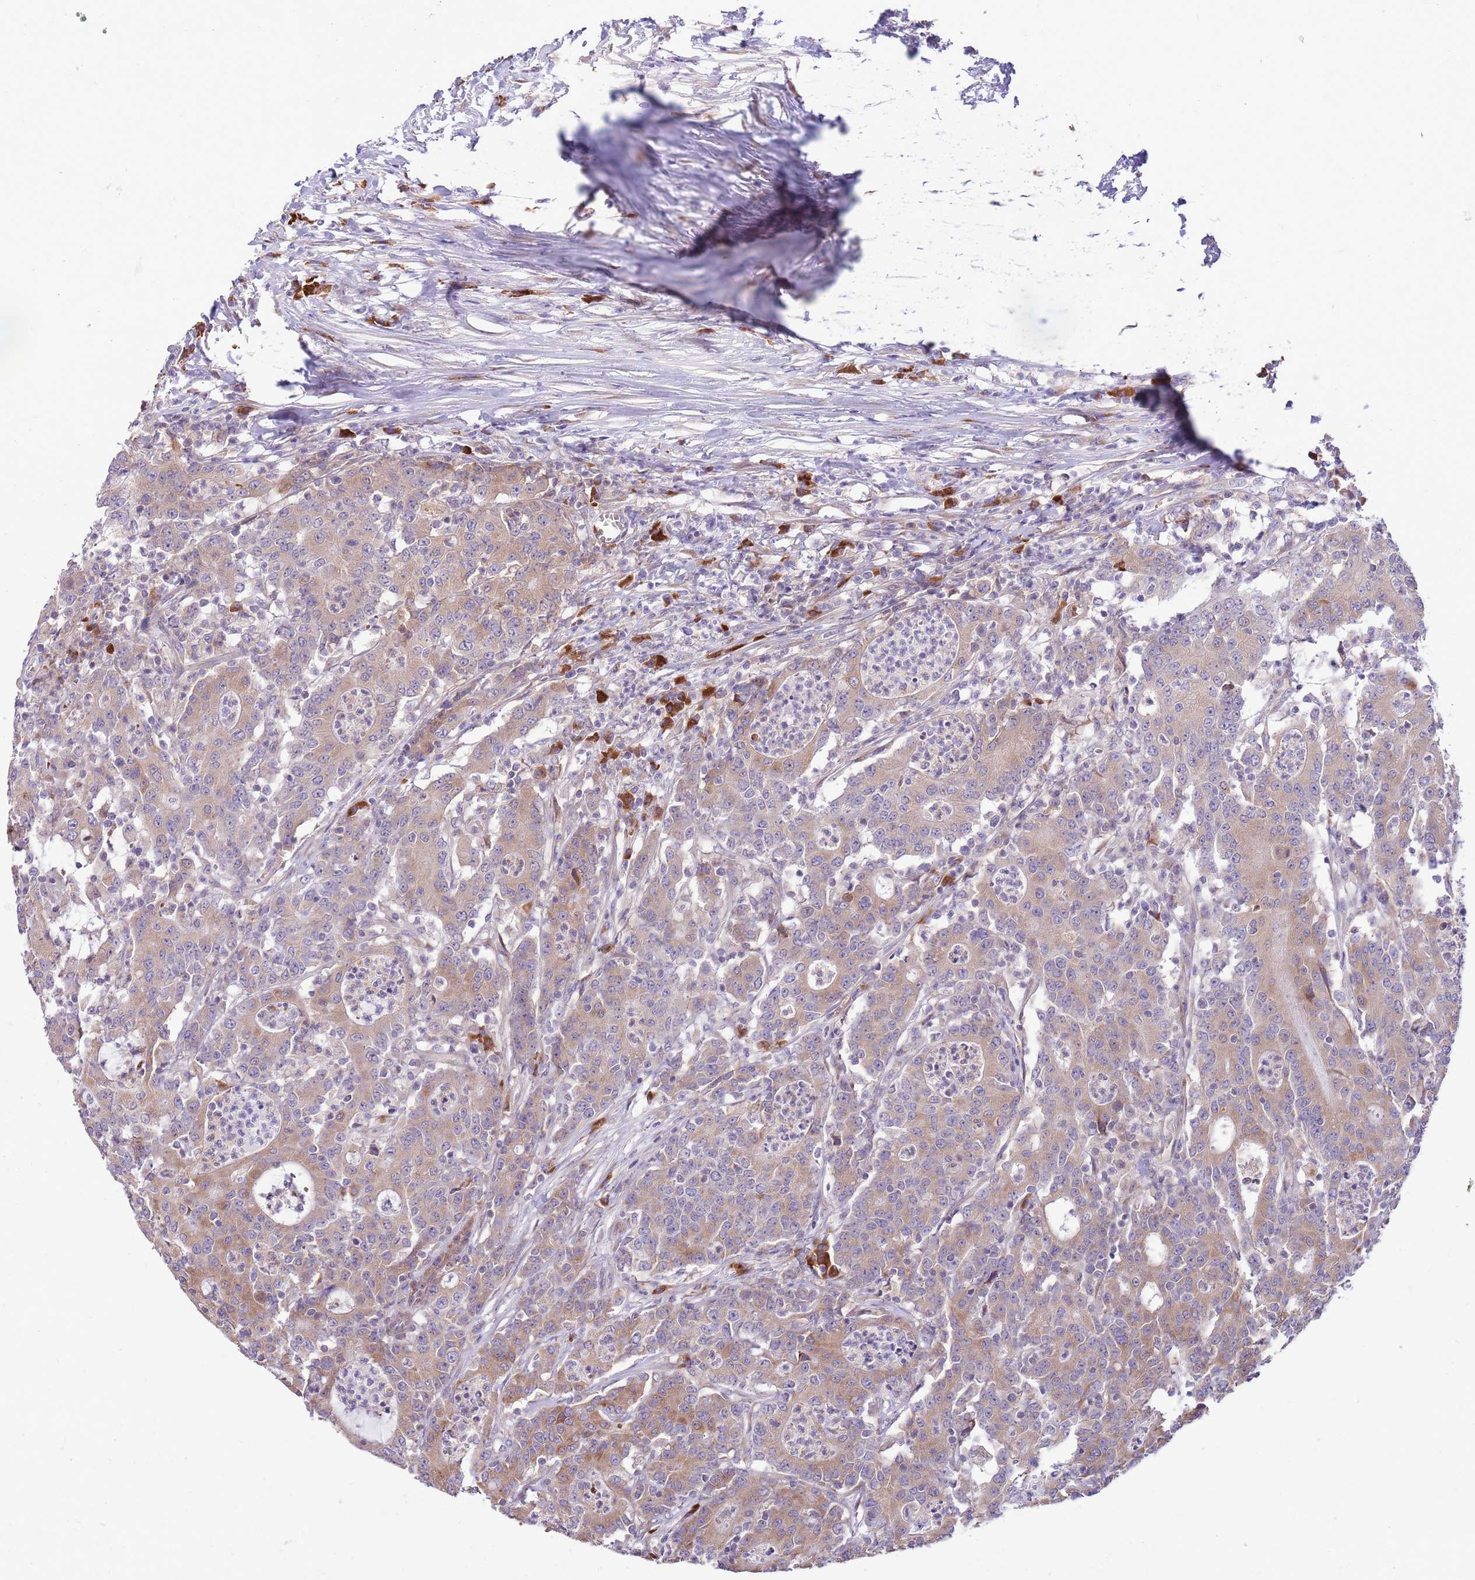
{"staining": {"intensity": "moderate", "quantity": ">75%", "location": "cytoplasmic/membranous"}, "tissue": "colorectal cancer", "cell_type": "Tumor cells", "image_type": "cancer", "snomed": [{"axis": "morphology", "description": "Adenocarcinoma, NOS"}, {"axis": "topography", "description": "Colon"}], "caption": "Protein positivity by immunohistochemistry (IHC) demonstrates moderate cytoplasmic/membranous staining in about >75% of tumor cells in colorectal adenocarcinoma. The staining was performed using DAB (3,3'-diaminobenzidine), with brown indicating positive protein expression. Nuclei are stained blue with hematoxylin.", "gene": "DAND5", "patient": {"sex": "male", "age": 83}}